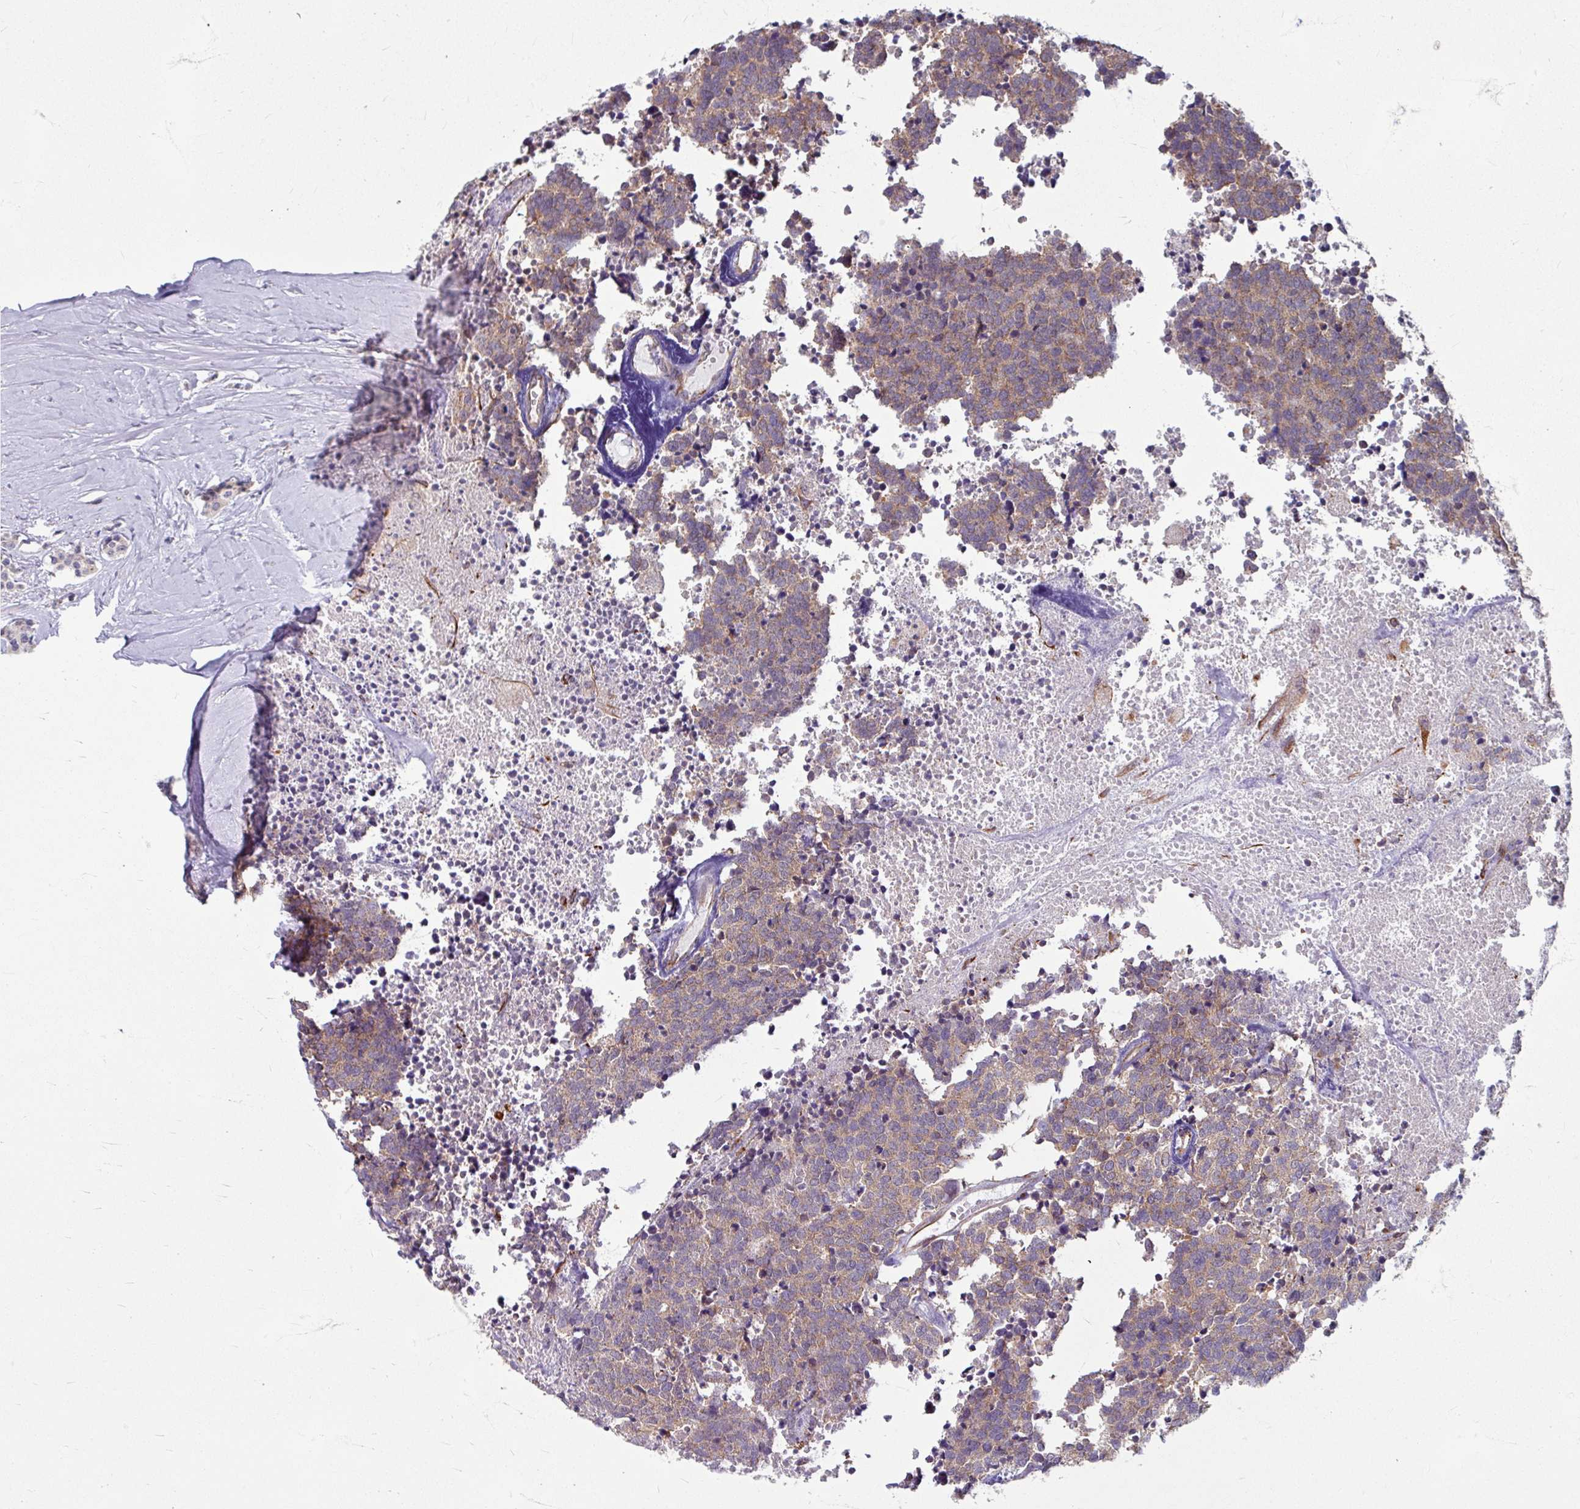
{"staining": {"intensity": "weak", "quantity": "25%-75%", "location": "cytoplasmic/membranous"}, "tissue": "carcinoid", "cell_type": "Tumor cells", "image_type": "cancer", "snomed": [{"axis": "morphology", "description": "Carcinoid, malignant, NOS"}, {"axis": "topography", "description": "Skin"}], "caption": "Protein expression by immunohistochemistry exhibits weak cytoplasmic/membranous staining in approximately 25%-75% of tumor cells in malignant carcinoid.", "gene": "DAAM2", "patient": {"sex": "female", "age": 79}}